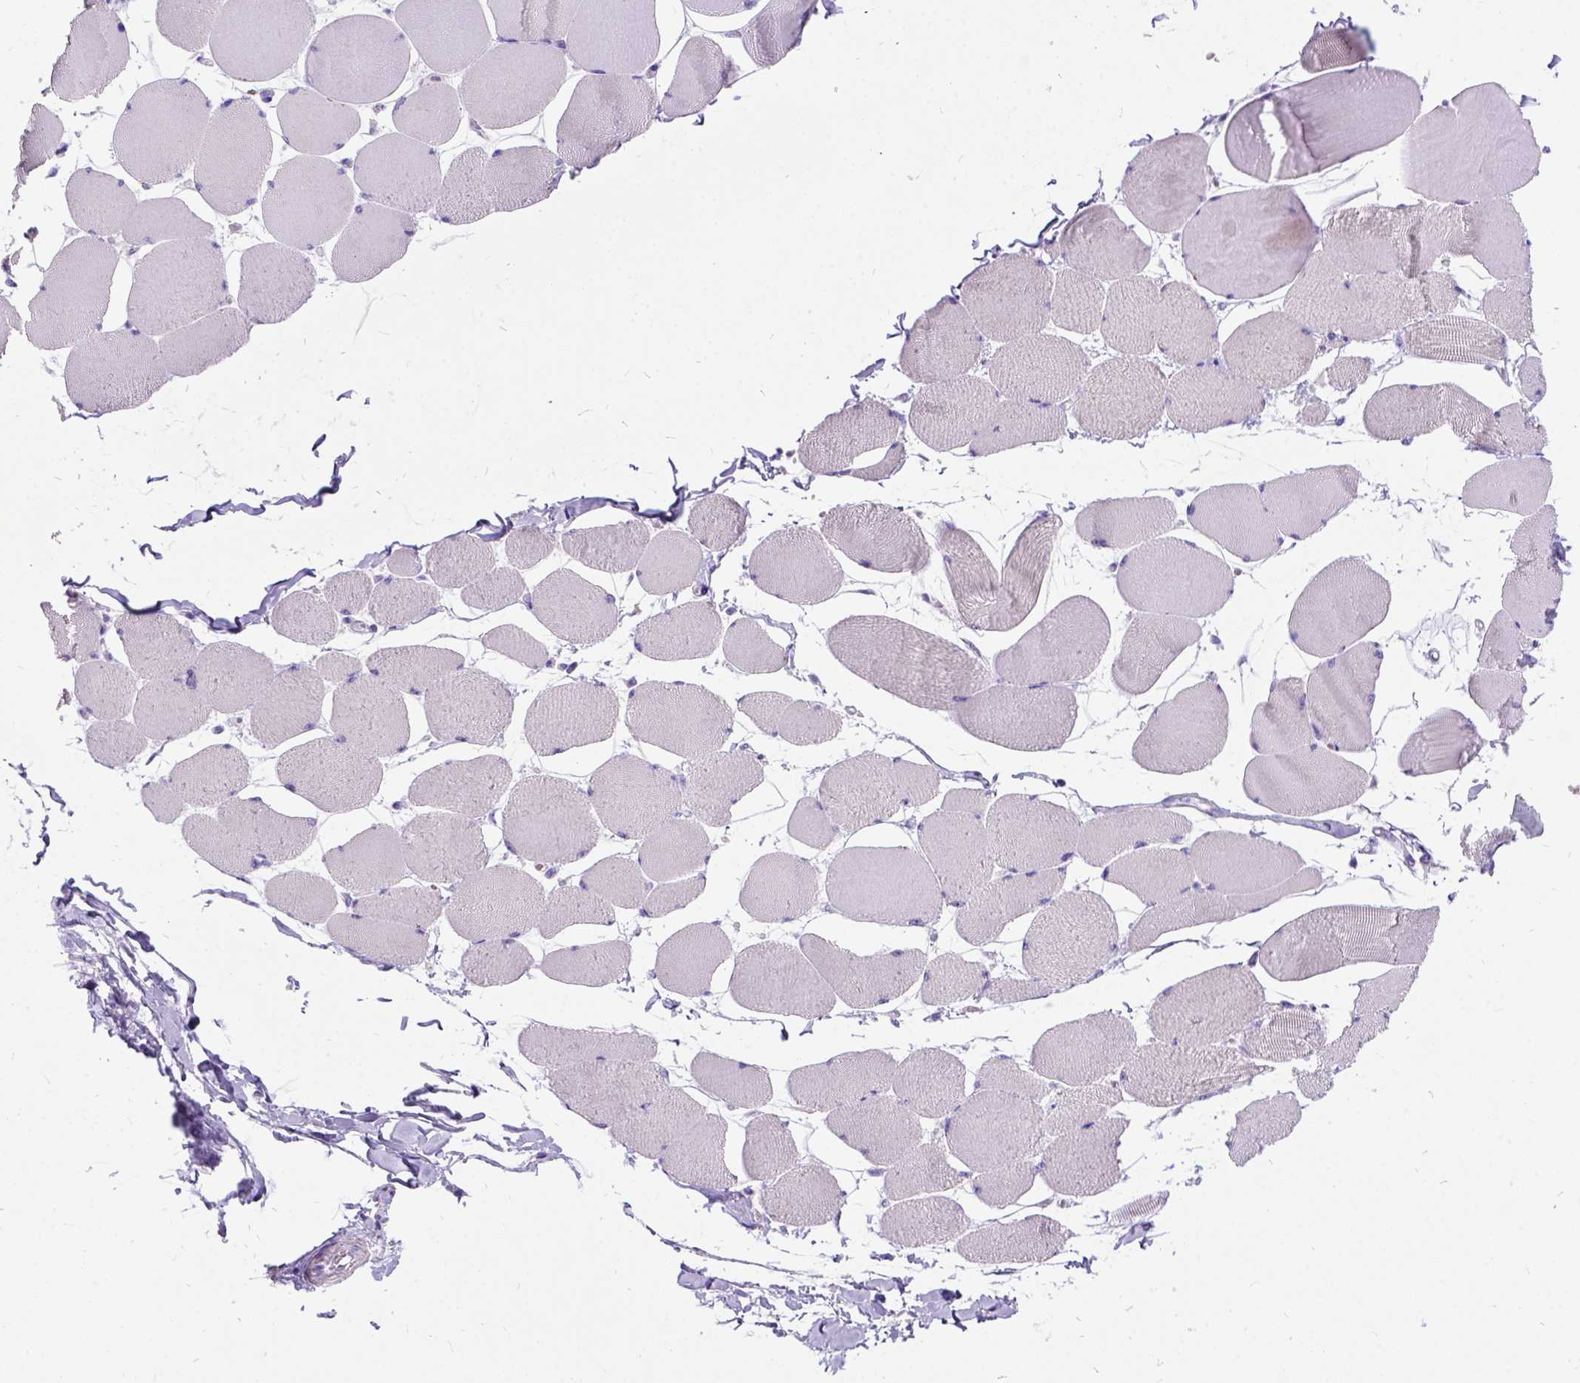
{"staining": {"intensity": "negative", "quantity": "none", "location": "none"}, "tissue": "skeletal muscle", "cell_type": "Myocytes", "image_type": "normal", "snomed": [{"axis": "morphology", "description": "Normal tissue, NOS"}, {"axis": "topography", "description": "Skeletal muscle"}], "caption": "IHC histopathology image of benign skeletal muscle: skeletal muscle stained with DAB (3,3'-diaminobenzidine) reveals no significant protein staining in myocytes.", "gene": "ENSG00000254979", "patient": {"sex": "female", "age": 75}}